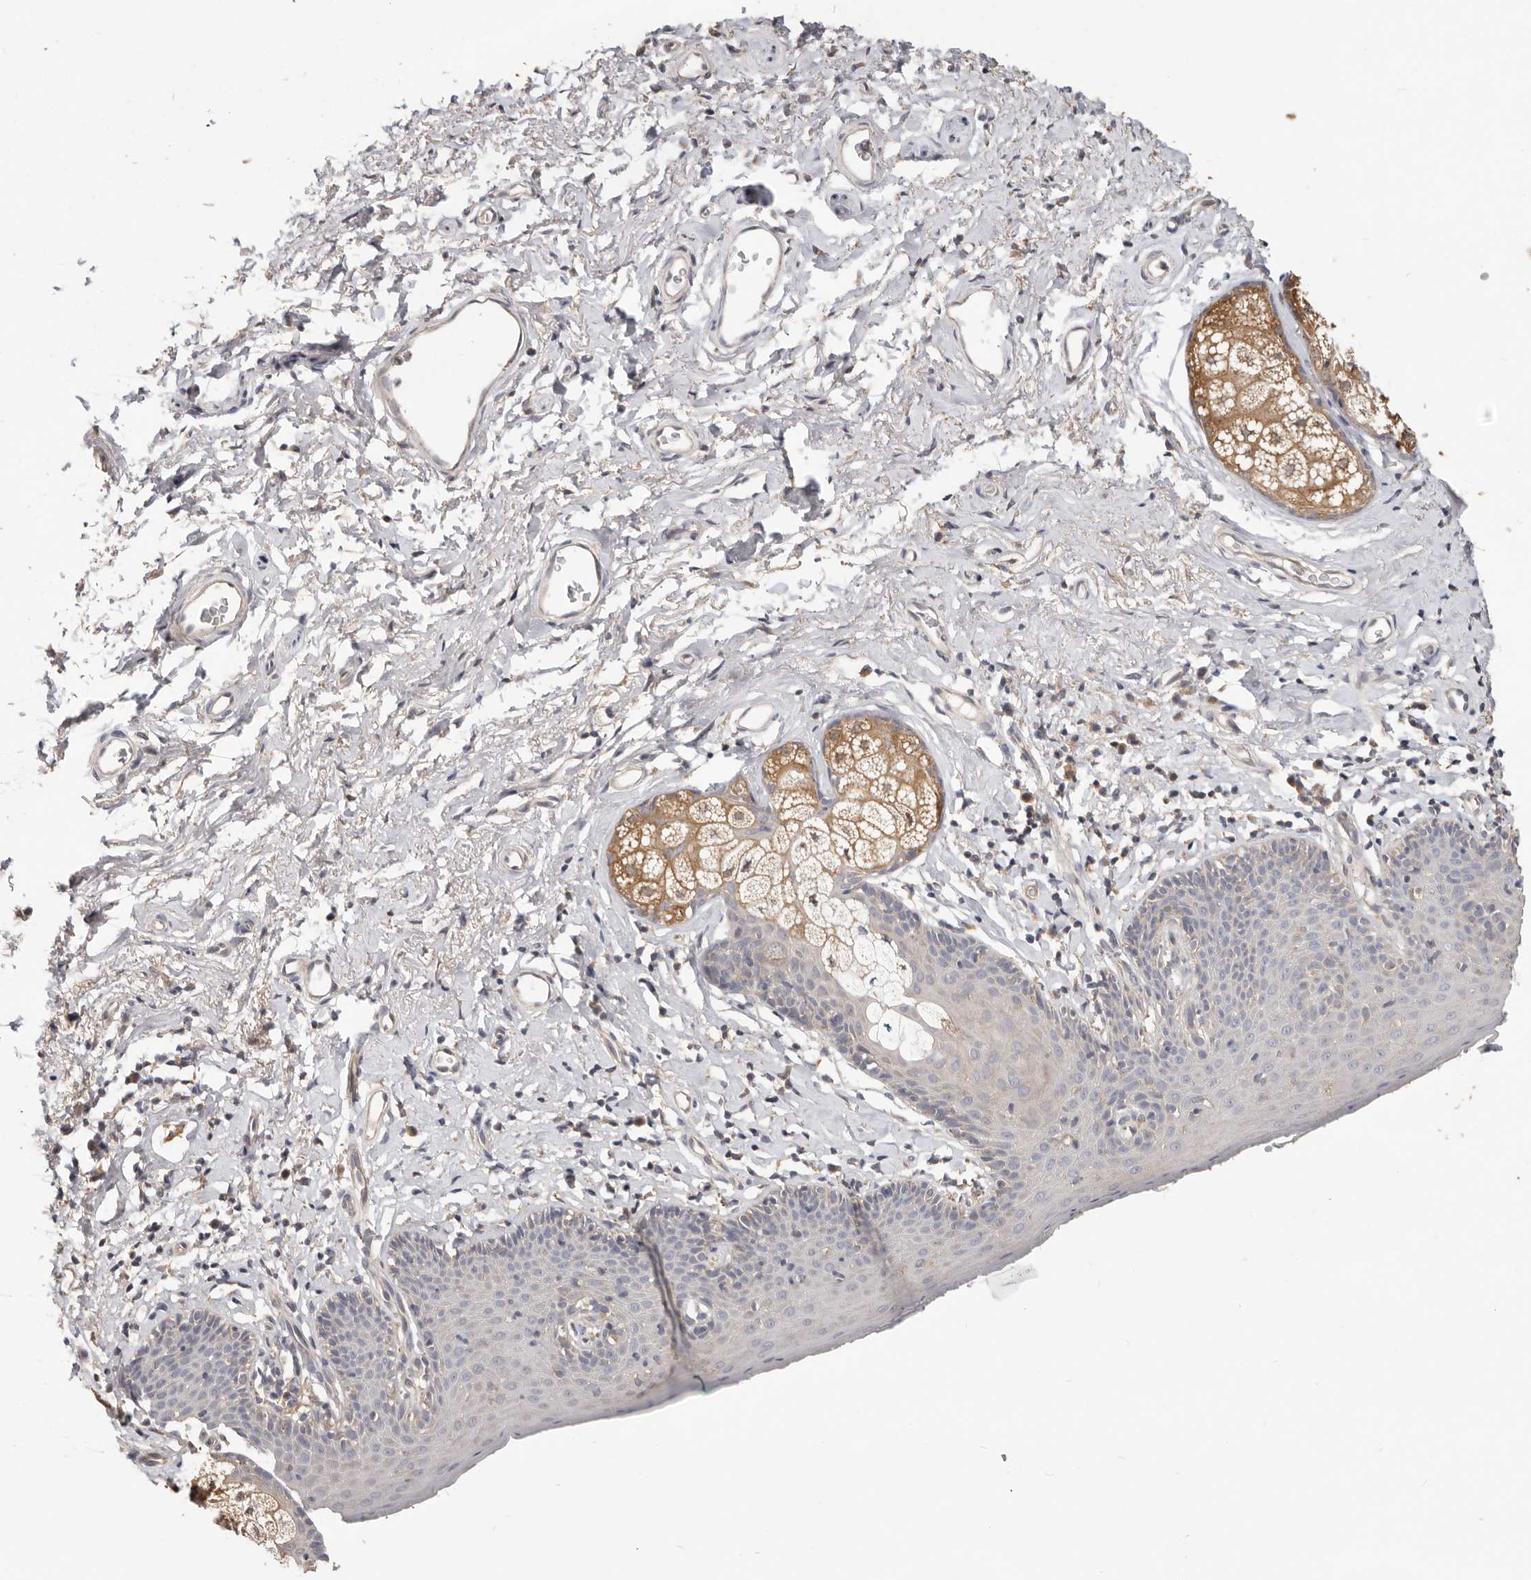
{"staining": {"intensity": "weak", "quantity": "<25%", "location": "cytoplasmic/membranous"}, "tissue": "skin", "cell_type": "Epidermal cells", "image_type": "normal", "snomed": [{"axis": "morphology", "description": "Normal tissue, NOS"}, {"axis": "topography", "description": "Vulva"}], "caption": "Immunohistochemistry (IHC) of benign human skin exhibits no positivity in epidermal cells.", "gene": "LRP6", "patient": {"sex": "female", "age": 66}}